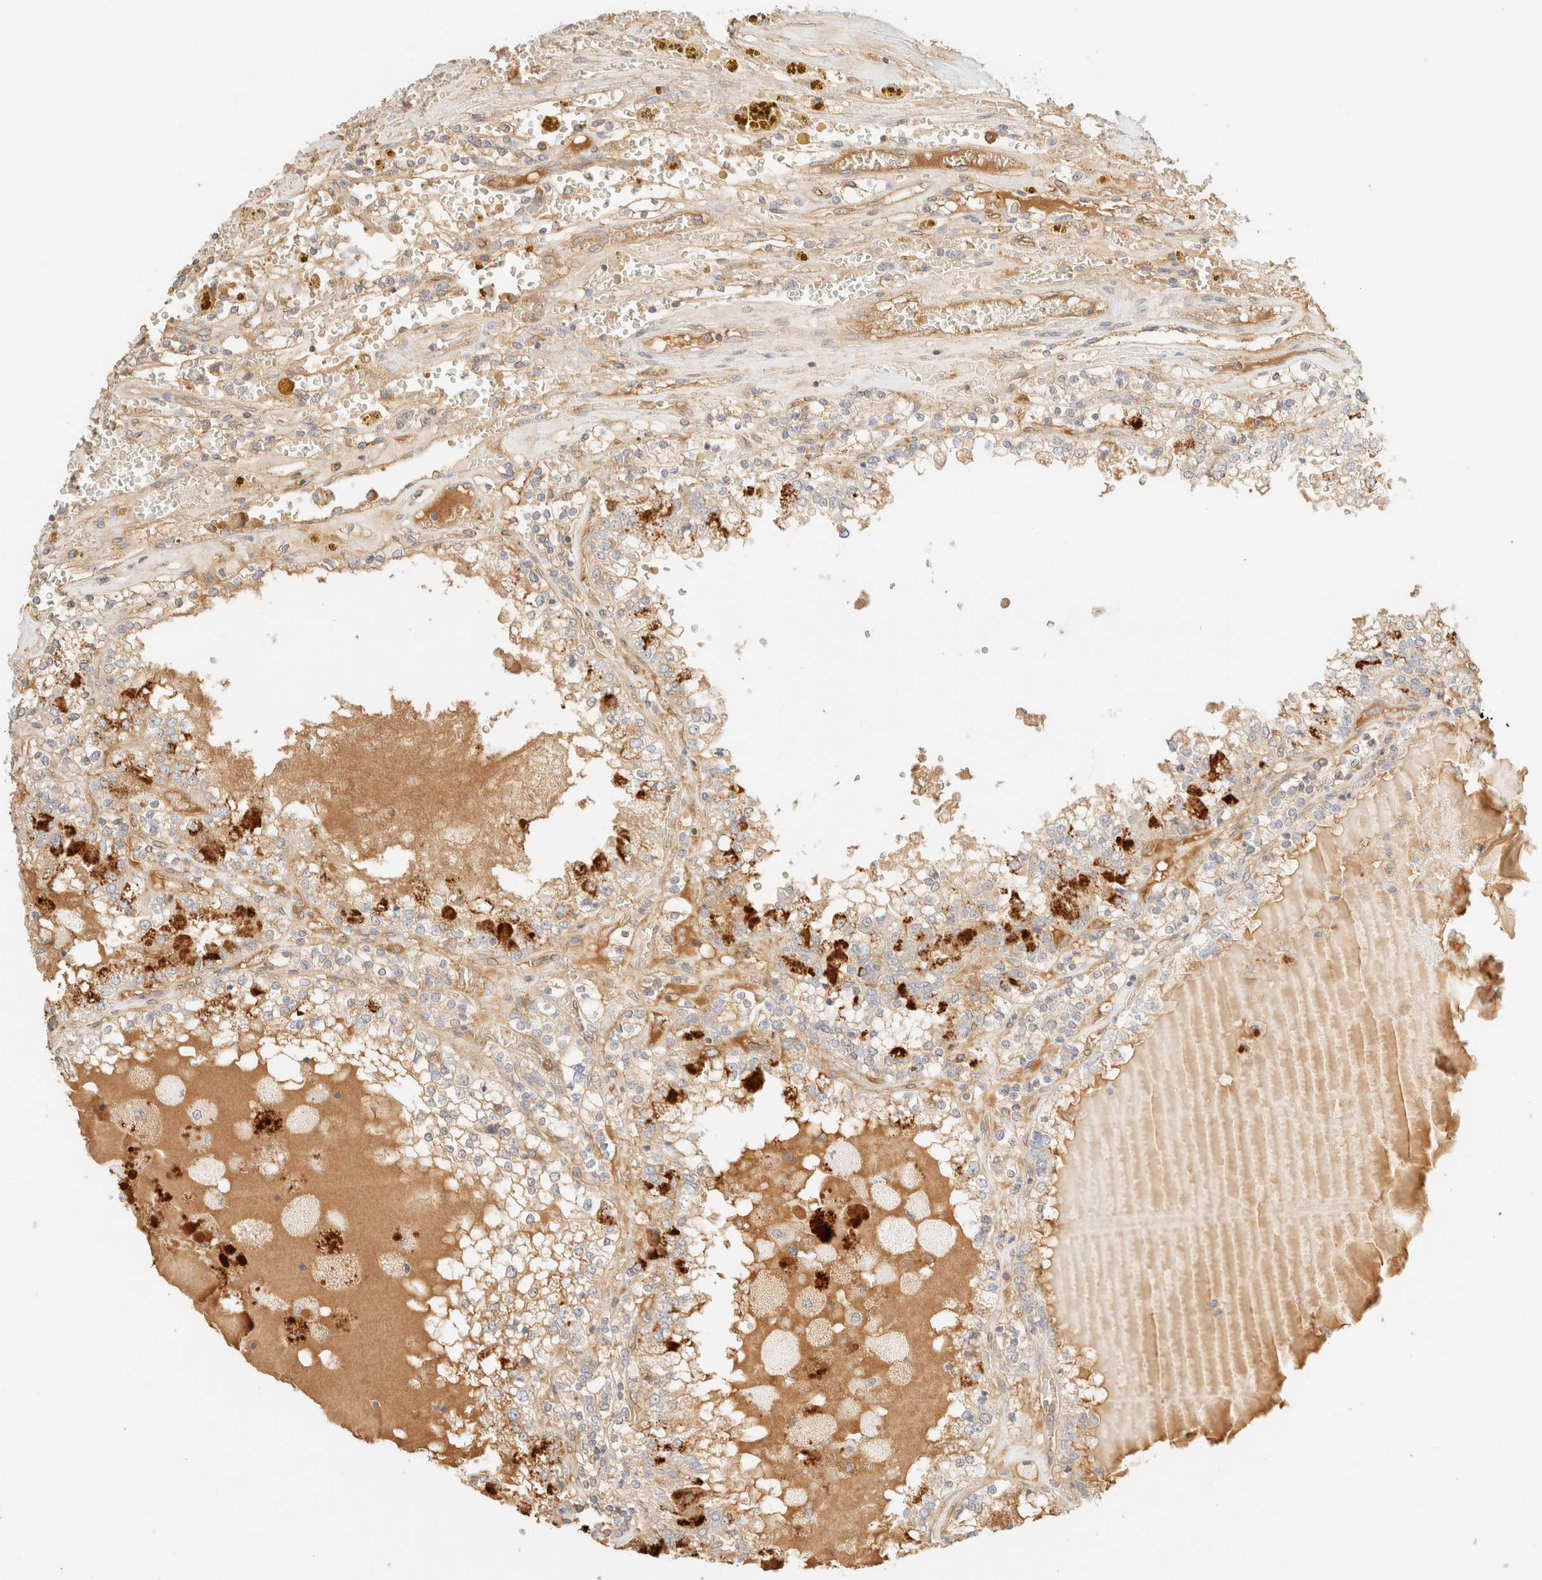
{"staining": {"intensity": "weak", "quantity": ">75%", "location": "cytoplasmic/membranous"}, "tissue": "renal cancer", "cell_type": "Tumor cells", "image_type": "cancer", "snomed": [{"axis": "morphology", "description": "Adenocarcinoma, NOS"}, {"axis": "topography", "description": "Kidney"}], "caption": "Tumor cells demonstrate weak cytoplasmic/membranous positivity in approximately >75% of cells in renal cancer (adenocarcinoma).", "gene": "FHOD1", "patient": {"sex": "female", "age": 56}}